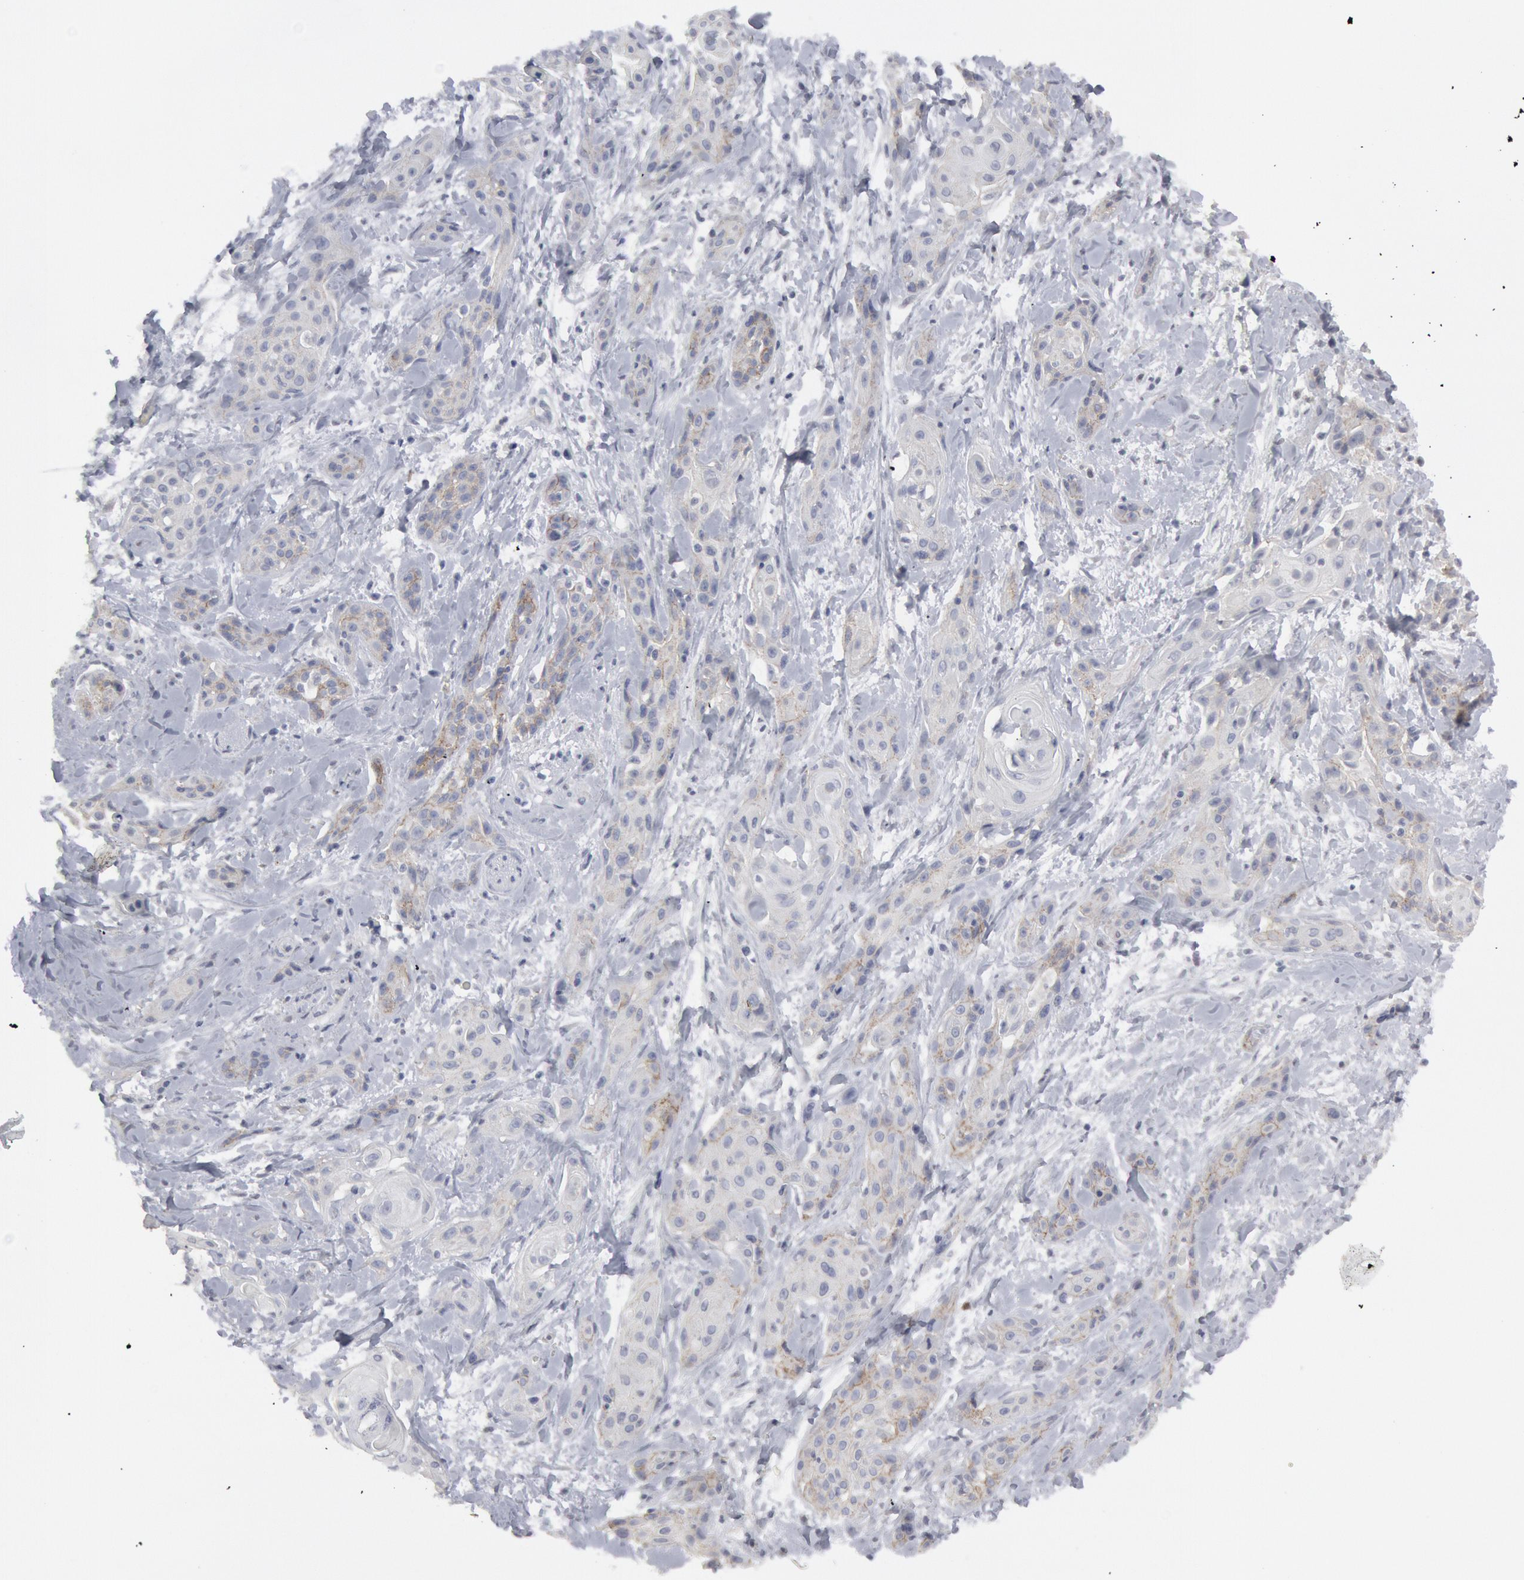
{"staining": {"intensity": "weak", "quantity": "<25%", "location": "cytoplasmic/membranous"}, "tissue": "skin cancer", "cell_type": "Tumor cells", "image_type": "cancer", "snomed": [{"axis": "morphology", "description": "Squamous cell carcinoma, NOS"}, {"axis": "topography", "description": "Skin"}, {"axis": "topography", "description": "Anal"}], "caption": "Photomicrograph shows no protein positivity in tumor cells of skin cancer (squamous cell carcinoma) tissue. (DAB IHC with hematoxylin counter stain).", "gene": "DMC1", "patient": {"sex": "male", "age": 64}}